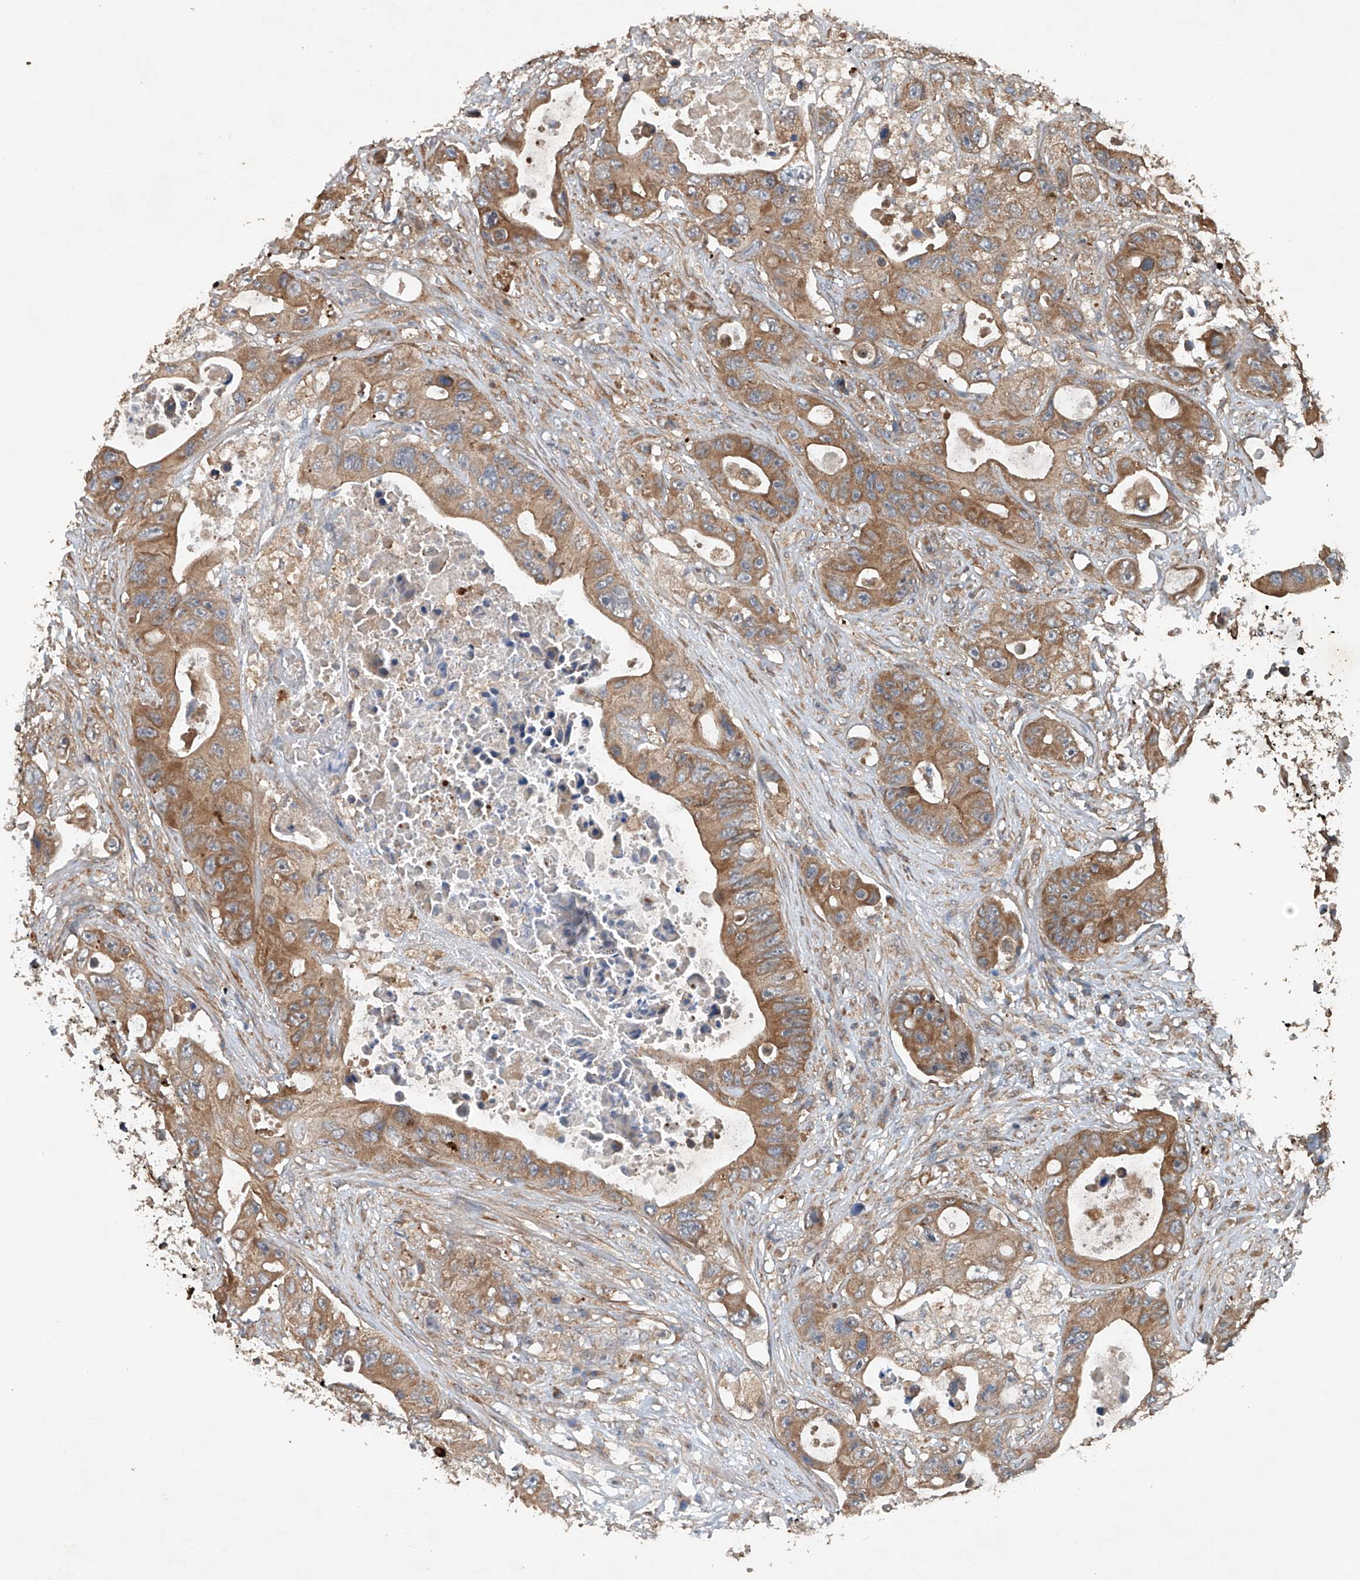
{"staining": {"intensity": "moderate", "quantity": ">75%", "location": "cytoplasmic/membranous"}, "tissue": "colorectal cancer", "cell_type": "Tumor cells", "image_type": "cancer", "snomed": [{"axis": "morphology", "description": "Adenocarcinoma, NOS"}, {"axis": "topography", "description": "Colon"}], "caption": "Colorectal cancer (adenocarcinoma) stained with a brown dye shows moderate cytoplasmic/membranous positive staining in about >75% of tumor cells.", "gene": "CEP85L", "patient": {"sex": "female", "age": 46}}